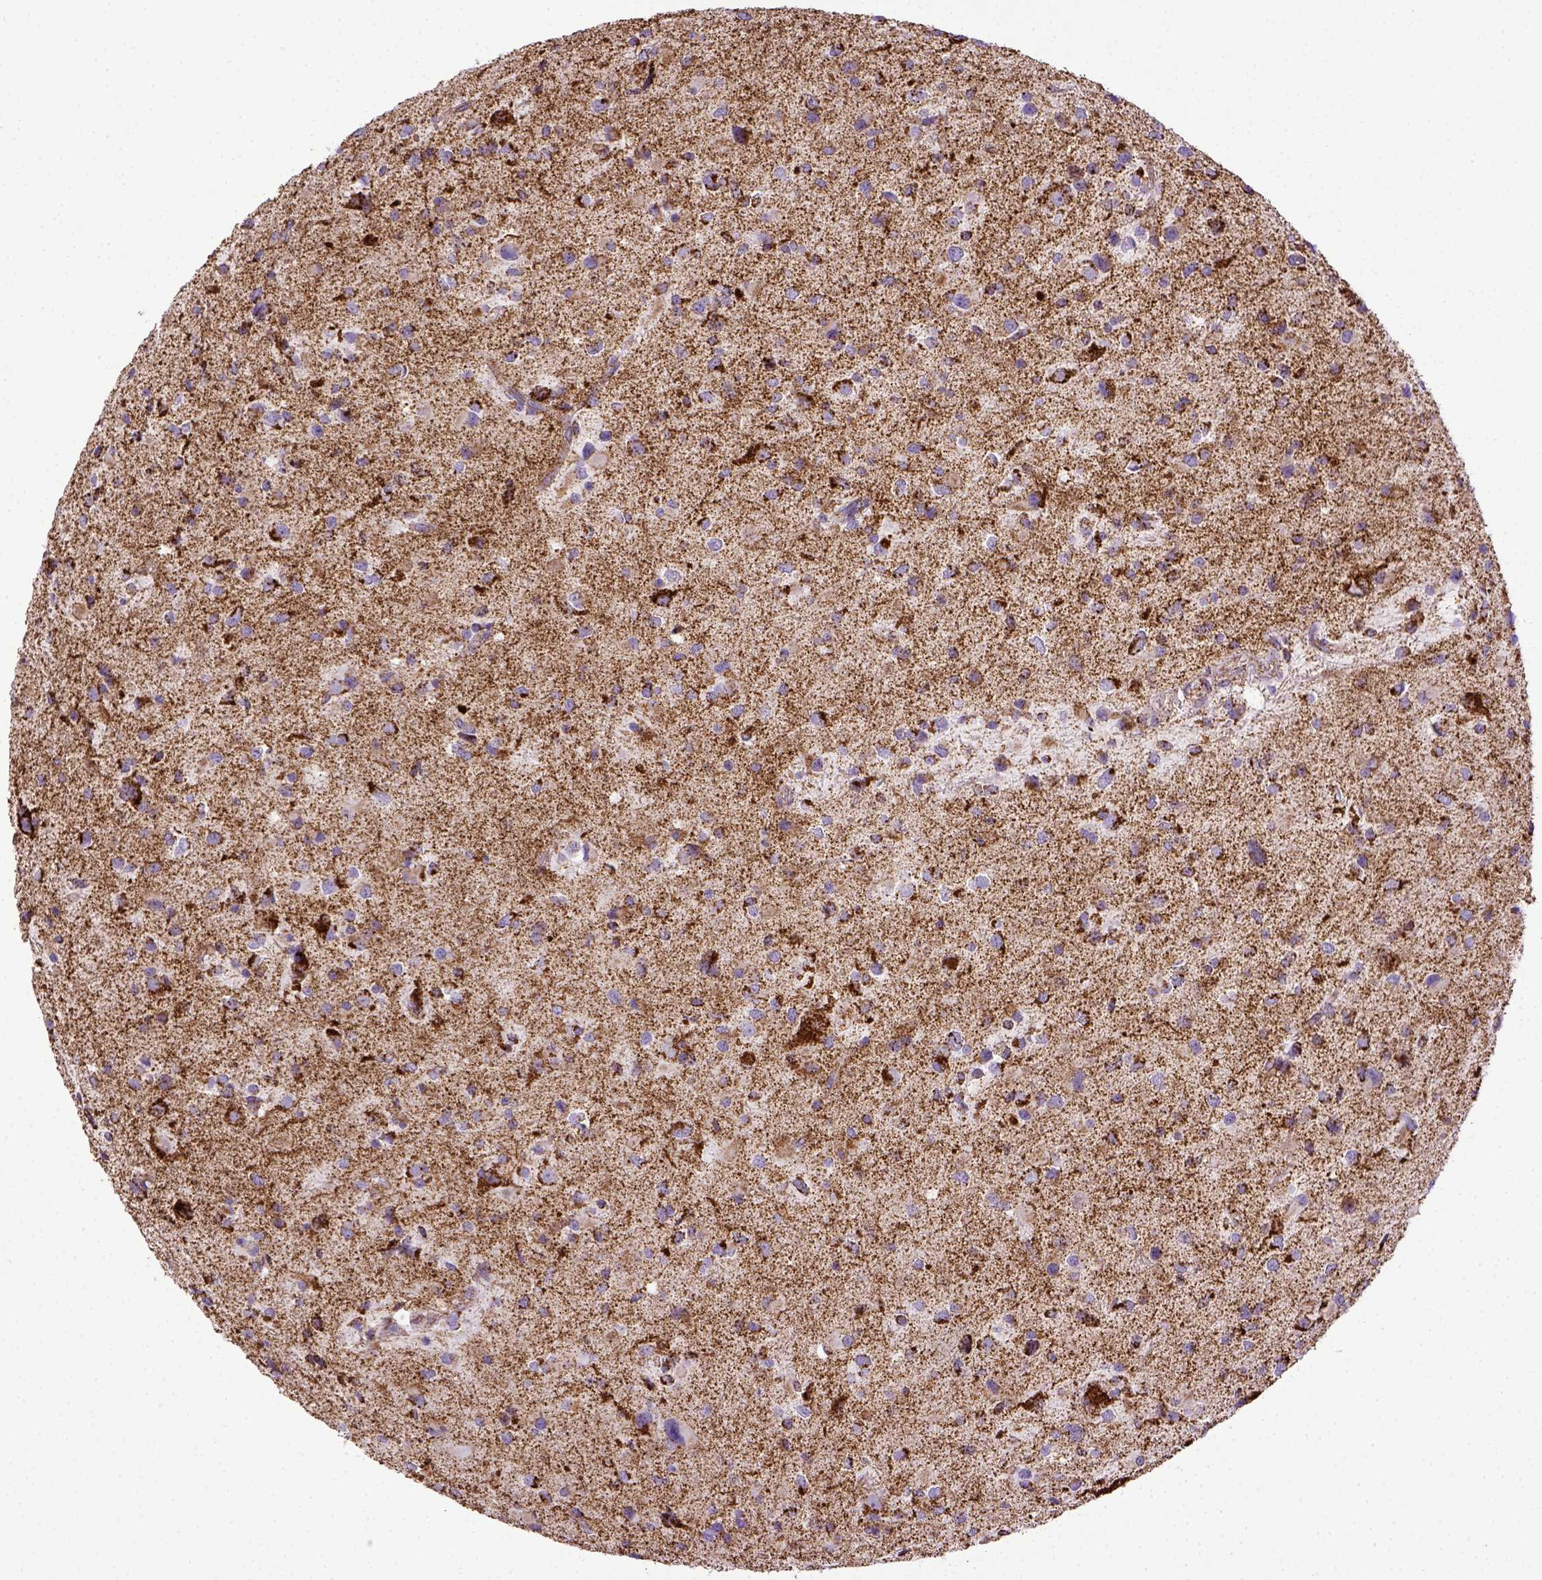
{"staining": {"intensity": "moderate", "quantity": ">75%", "location": "cytoplasmic/membranous"}, "tissue": "glioma", "cell_type": "Tumor cells", "image_type": "cancer", "snomed": [{"axis": "morphology", "description": "Glioma, malignant, Low grade"}, {"axis": "topography", "description": "Brain"}], "caption": "A medium amount of moderate cytoplasmic/membranous staining is identified in about >75% of tumor cells in glioma tissue.", "gene": "MT-CO1", "patient": {"sex": "female", "age": 32}}